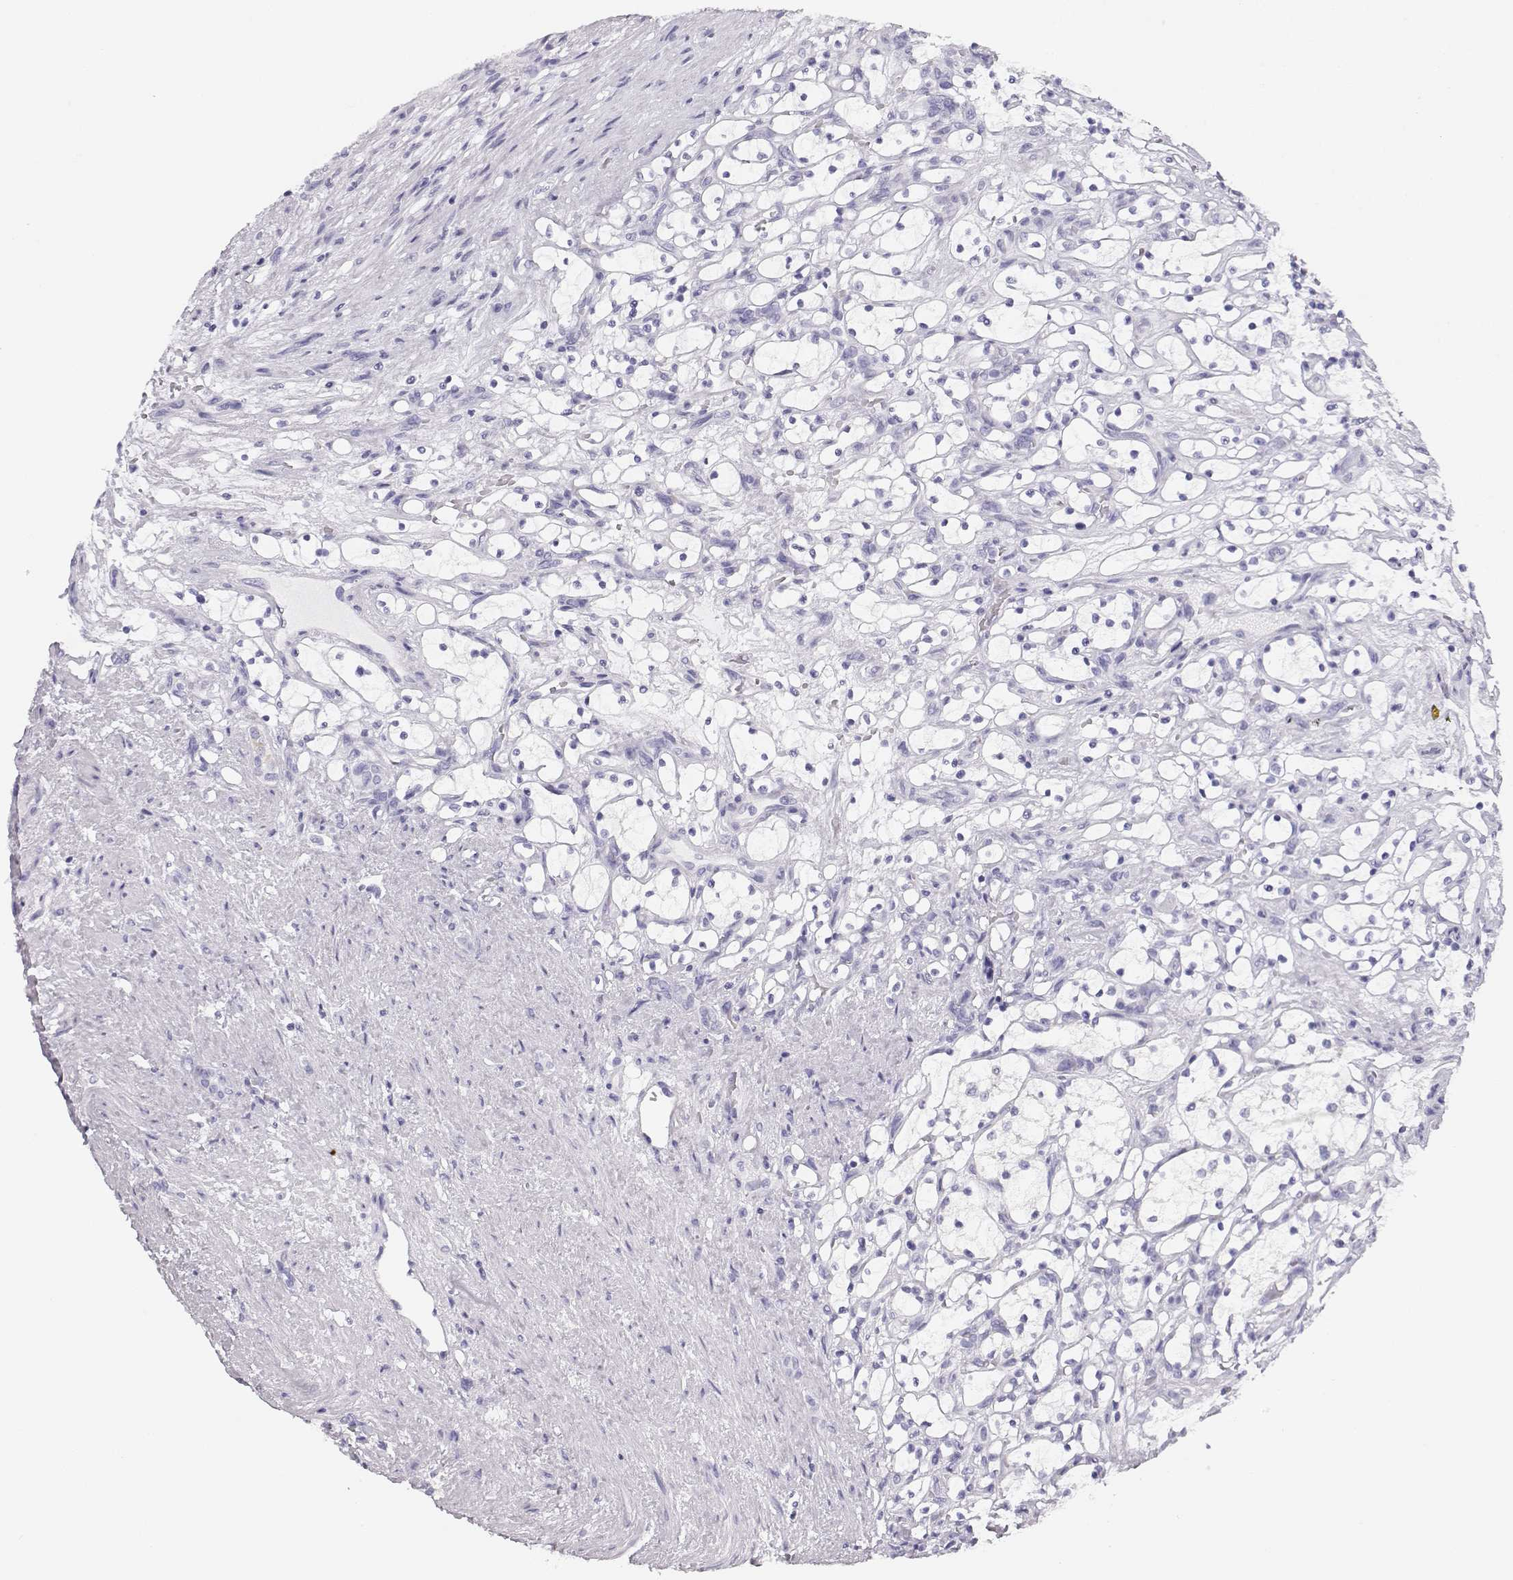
{"staining": {"intensity": "negative", "quantity": "none", "location": "none"}, "tissue": "renal cancer", "cell_type": "Tumor cells", "image_type": "cancer", "snomed": [{"axis": "morphology", "description": "Adenocarcinoma, NOS"}, {"axis": "topography", "description": "Kidney"}], "caption": "Immunohistochemical staining of renal cancer displays no significant staining in tumor cells.", "gene": "MAGEC1", "patient": {"sex": "female", "age": 69}}